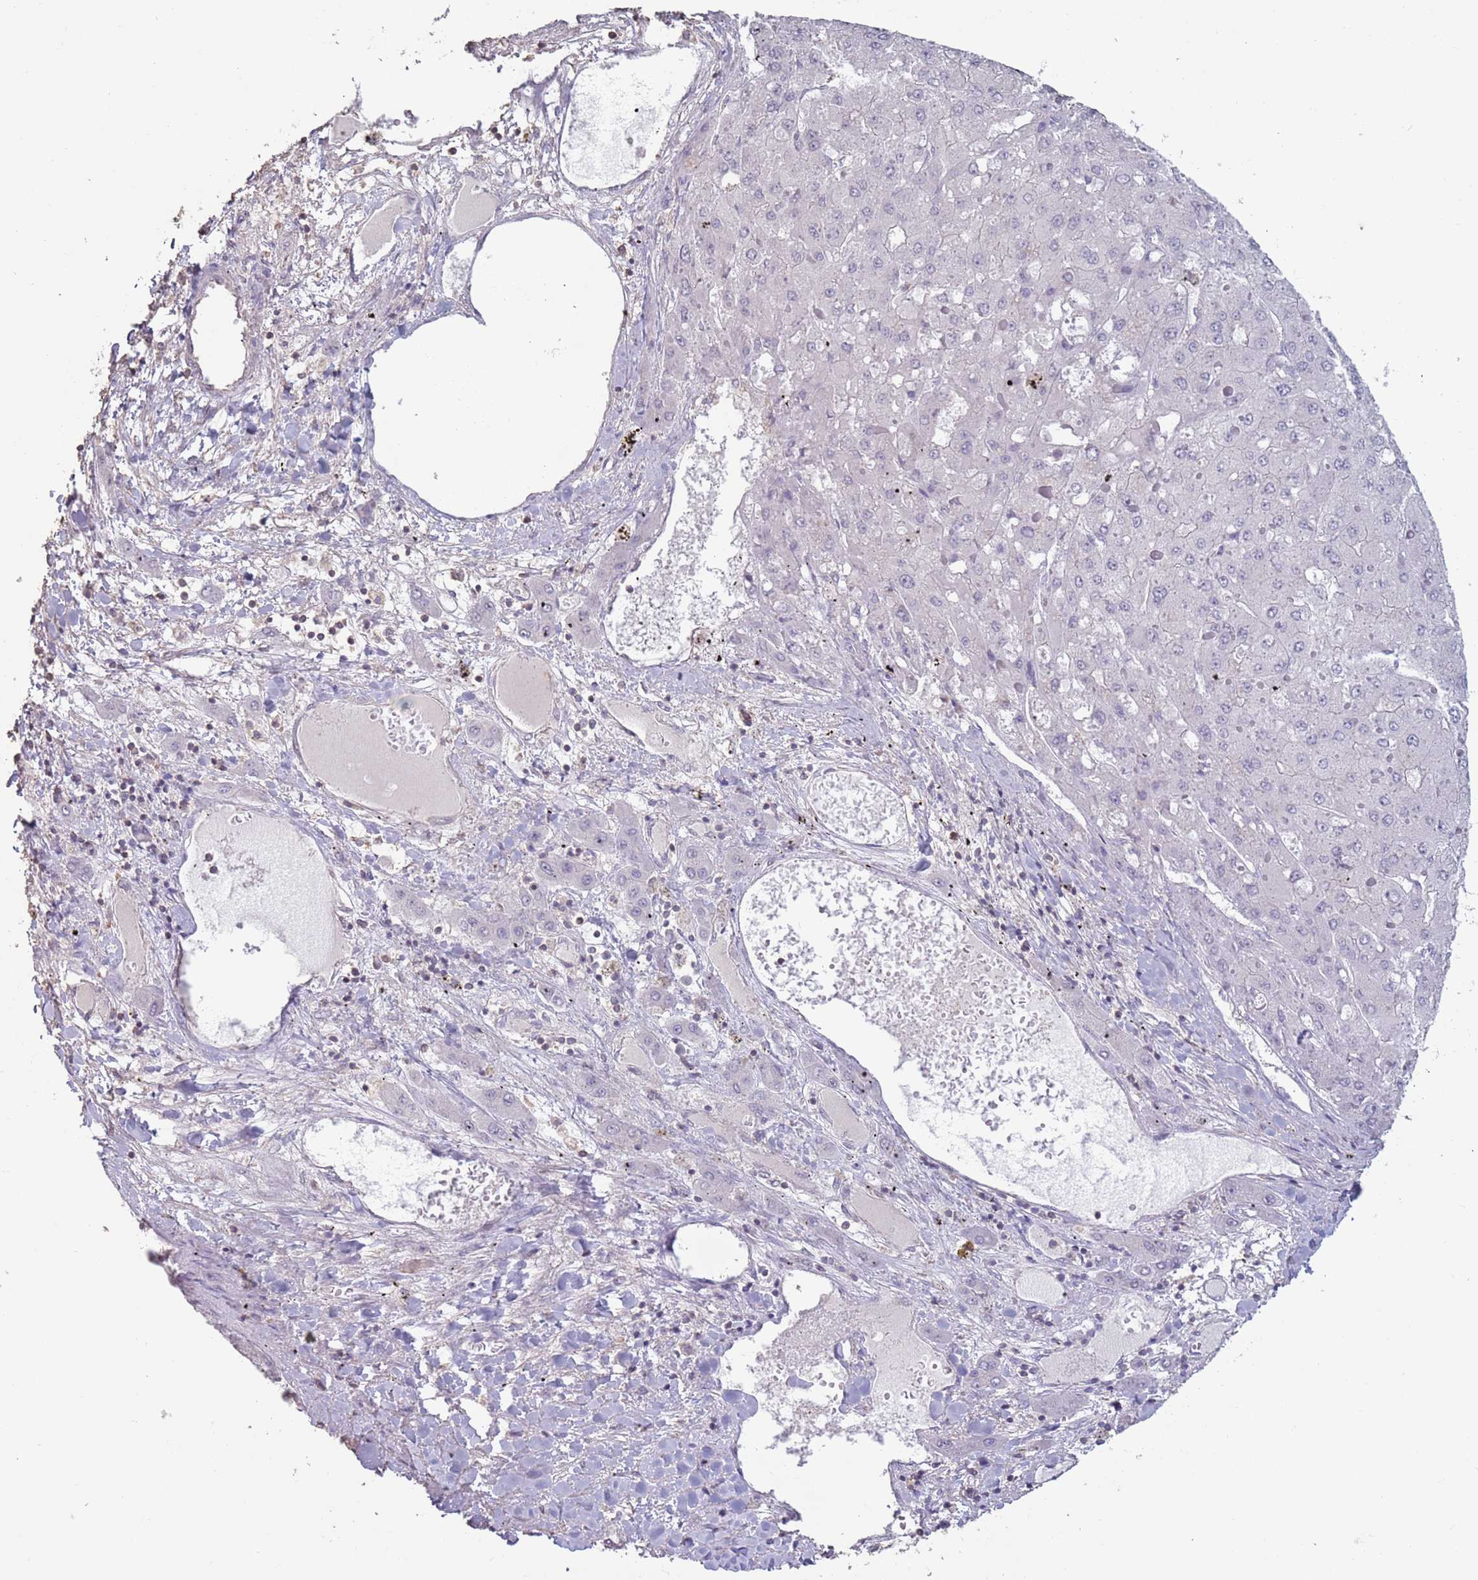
{"staining": {"intensity": "negative", "quantity": "none", "location": "none"}, "tissue": "liver cancer", "cell_type": "Tumor cells", "image_type": "cancer", "snomed": [{"axis": "morphology", "description": "Carcinoma, Hepatocellular, NOS"}, {"axis": "topography", "description": "Liver"}], "caption": "A photomicrograph of human liver cancer (hepatocellular carcinoma) is negative for staining in tumor cells.", "gene": "SUN5", "patient": {"sex": "female", "age": 73}}